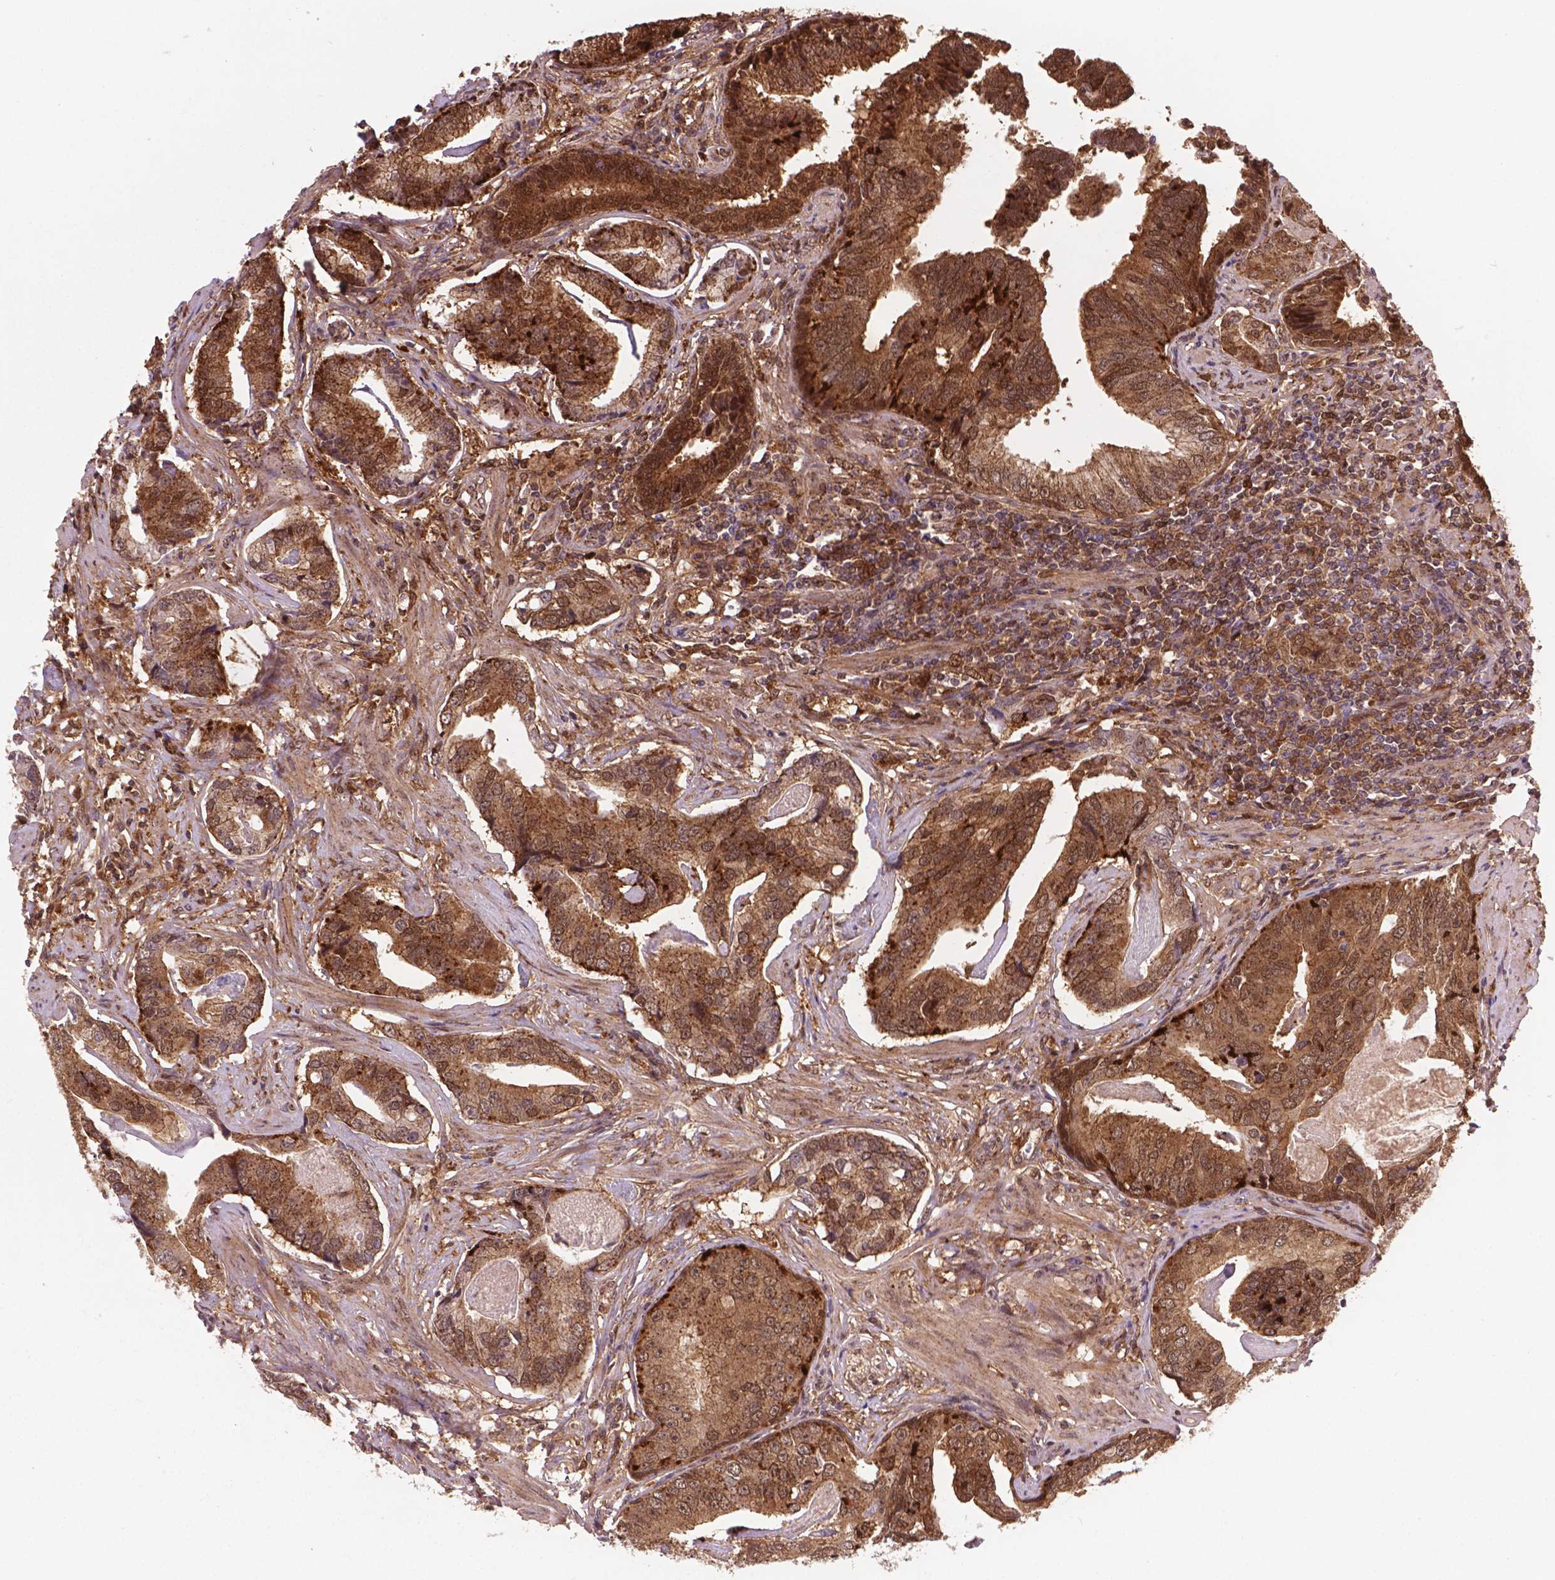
{"staining": {"intensity": "moderate", "quantity": ">75%", "location": "cytoplasmic/membranous,nuclear"}, "tissue": "prostate cancer", "cell_type": "Tumor cells", "image_type": "cancer", "snomed": [{"axis": "morphology", "description": "Adenocarcinoma, NOS"}, {"axis": "topography", "description": "Prostate"}], "caption": "Immunohistochemical staining of prostate adenocarcinoma reveals moderate cytoplasmic/membranous and nuclear protein staining in approximately >75% of tumor cells. (DAB (3,3'-diaminobenzidine) IHC with brightfield microscopy, high magnification).", "gene": "PLIN3", "patient": {"sex": "male", "age": 64}}